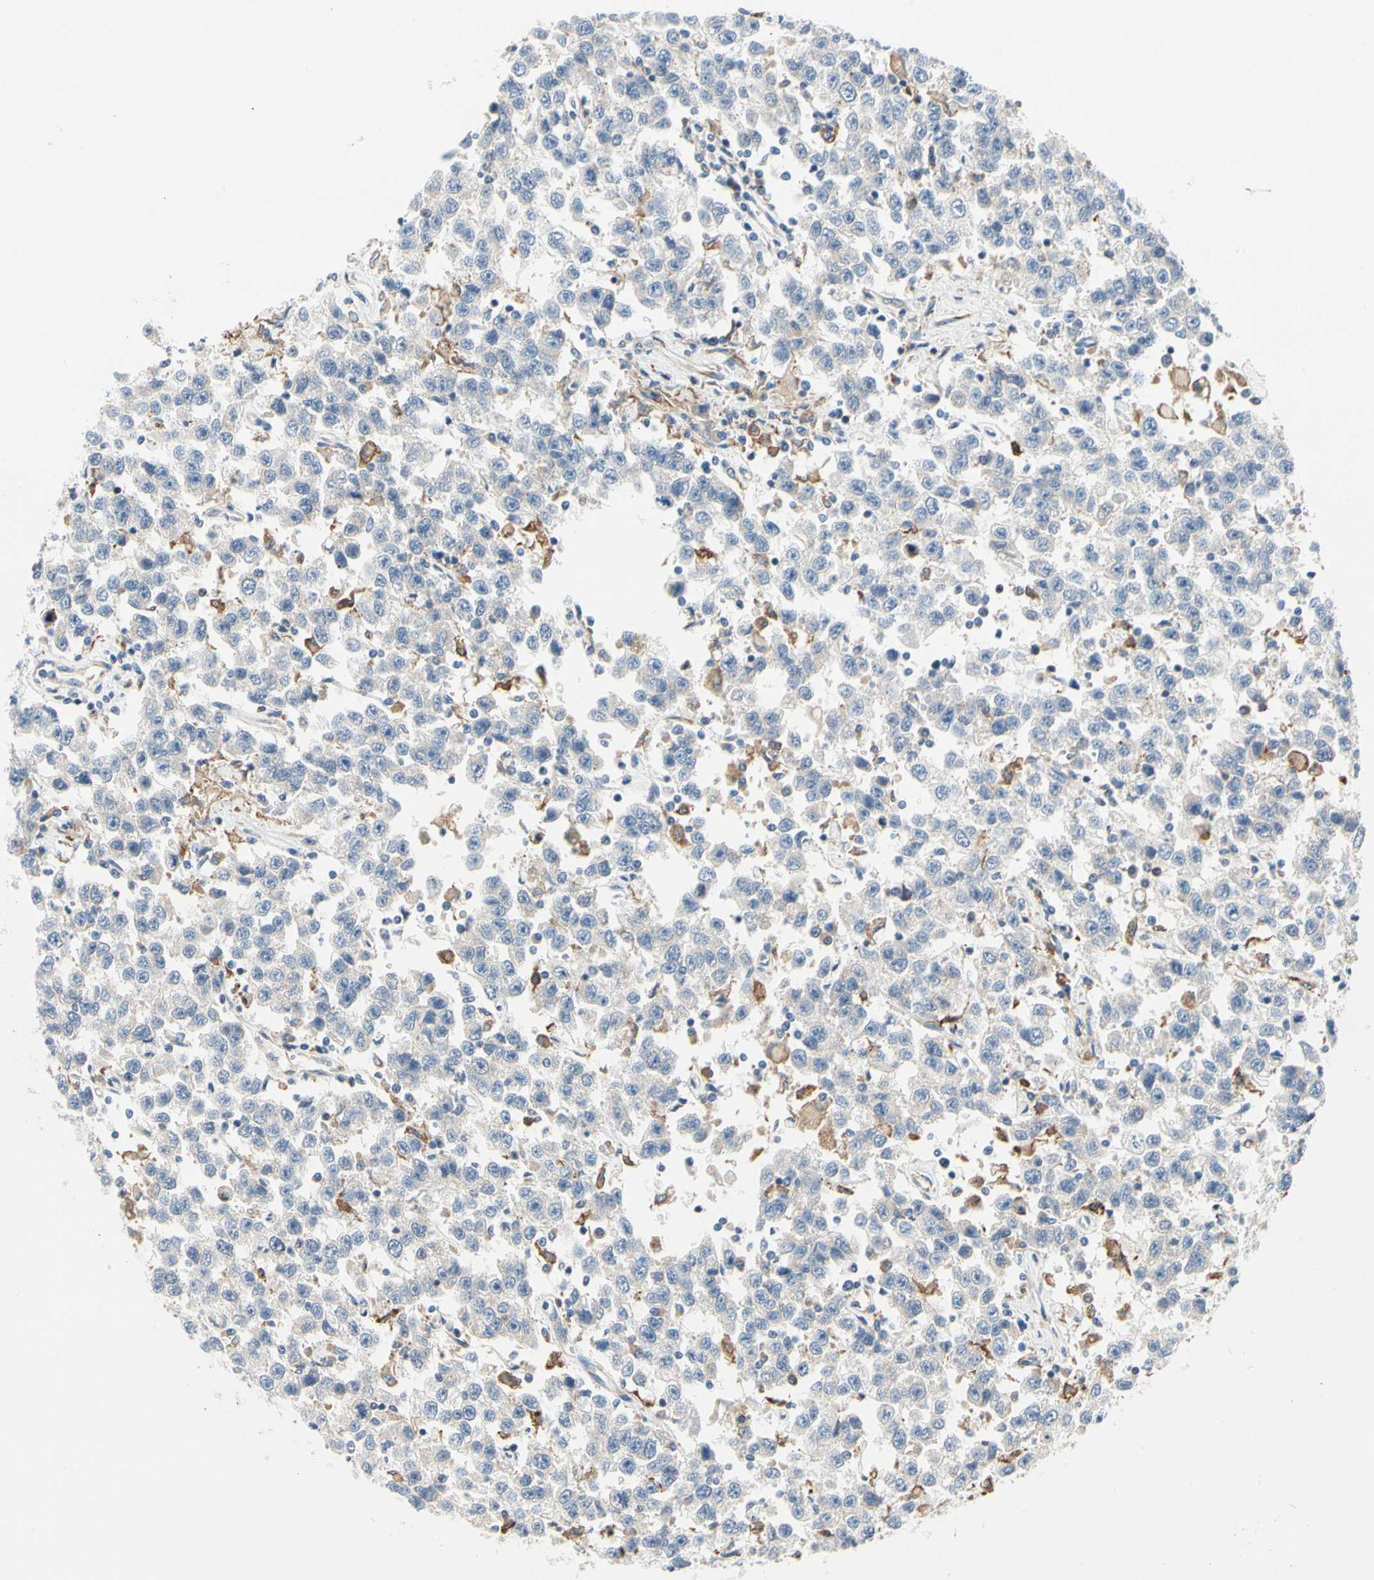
{"staining": {"intensity": "negative", "quantity": "none", "location": "none"}, "tissue": "testis cancer", "cell_type": "Tumor cells", "image_type": "cancer", "snomed": [{"axis": "morphology", "description": "Seminoma, NOS"}, {"axis": "topography", "description": "Testis"}], "caption": "This is an immunohistochemistry (IHC) photomicrograph of testis seminoma. There is no expression in tumor cells.", "gene": "STXBP1", "patient": {"sex": "male", "age": 41}}